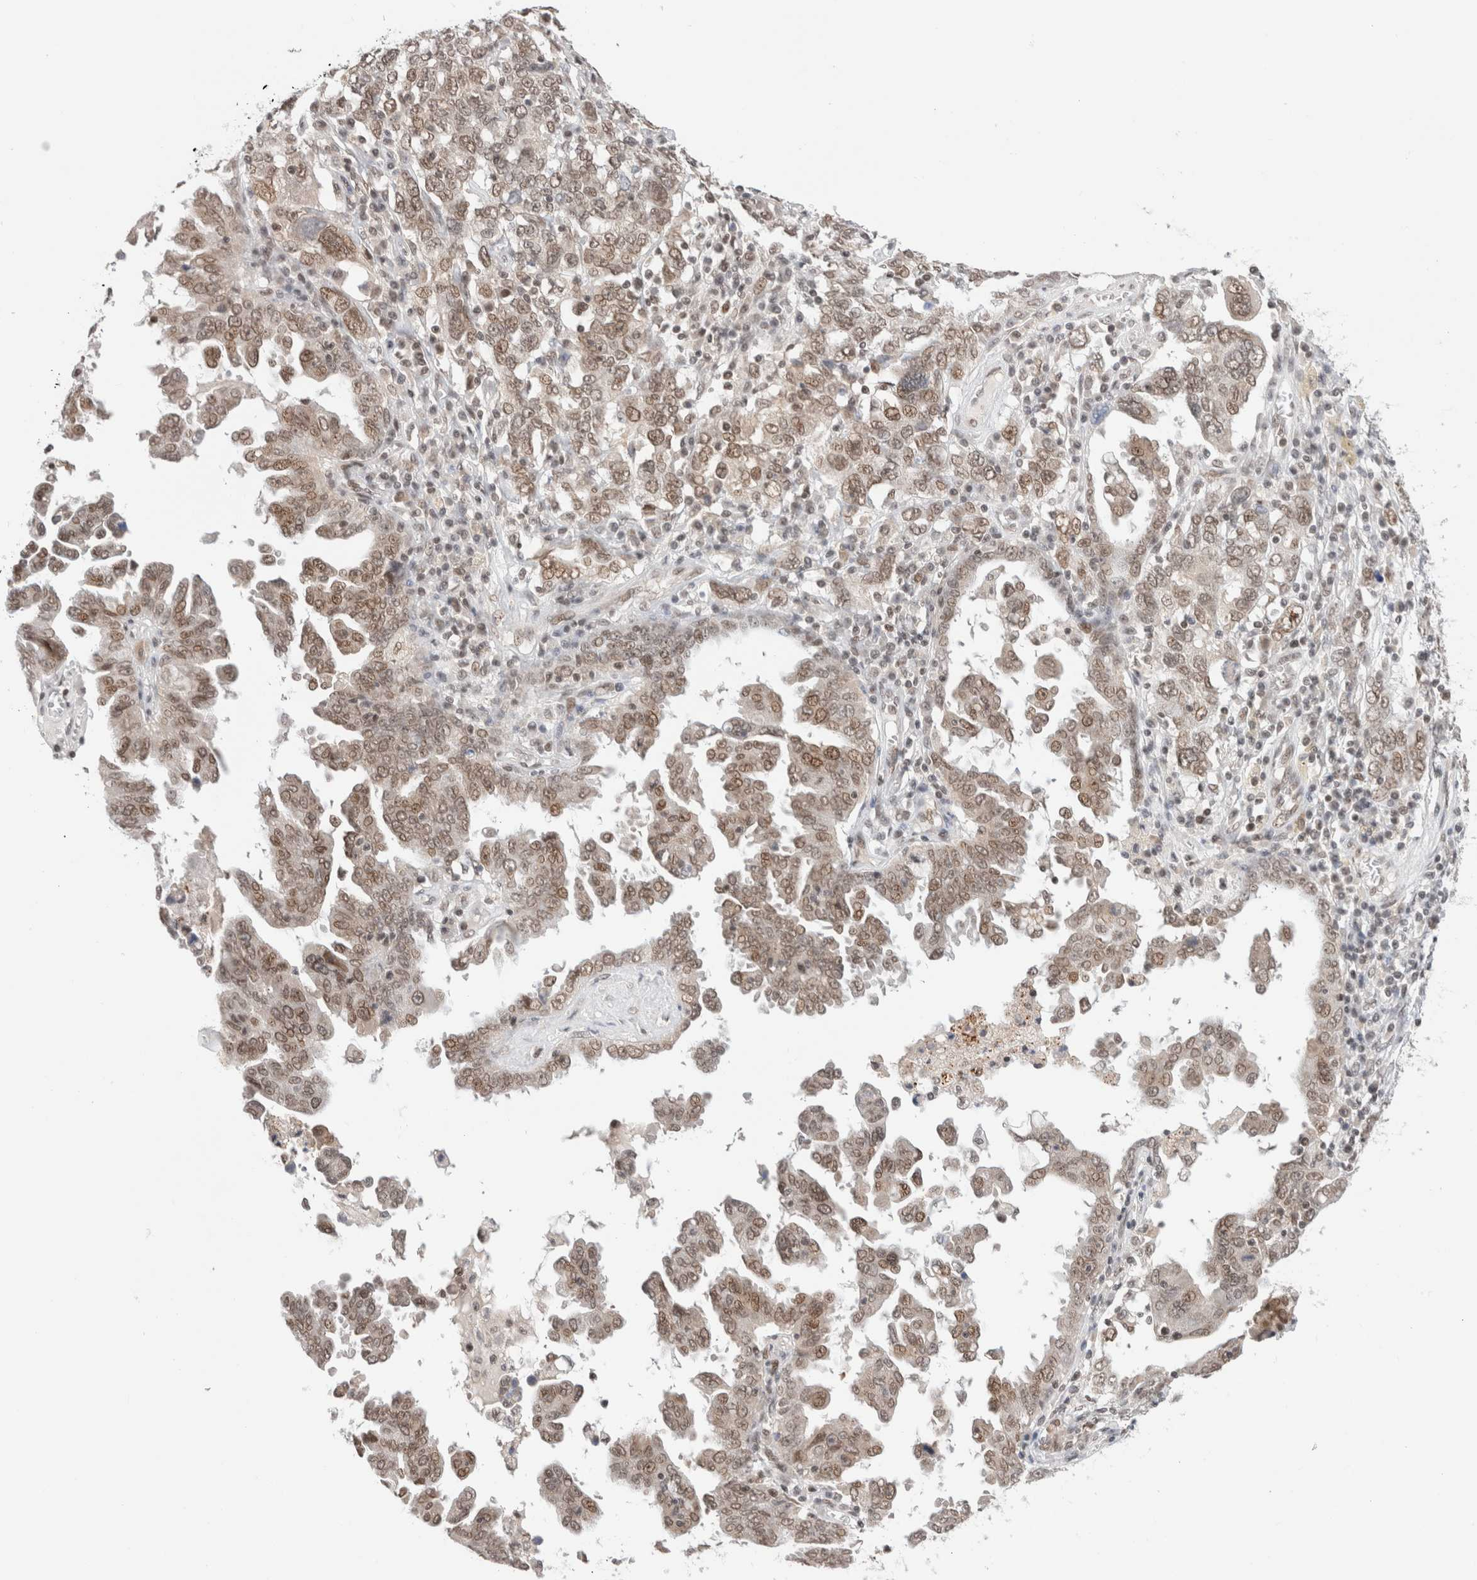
{"staining": {"intensity": "moderate", "quantity": ">75%", "location": "nuclear"}, "tissue": "ovarian cancer", "cell_type": "Tumor cells", "image_type": "cancer", "snomed": [{"axis": "morphology", "description": "Carcinoma, endometroid"}, {"axis": "topography", "description": "Ovary"}], "caption": "Ovarian cancer stained with a protein marker shows moderate staining in tumor cells.", "gene": "GATAD2A", "patient": {"sex": "female", "age": 62}}